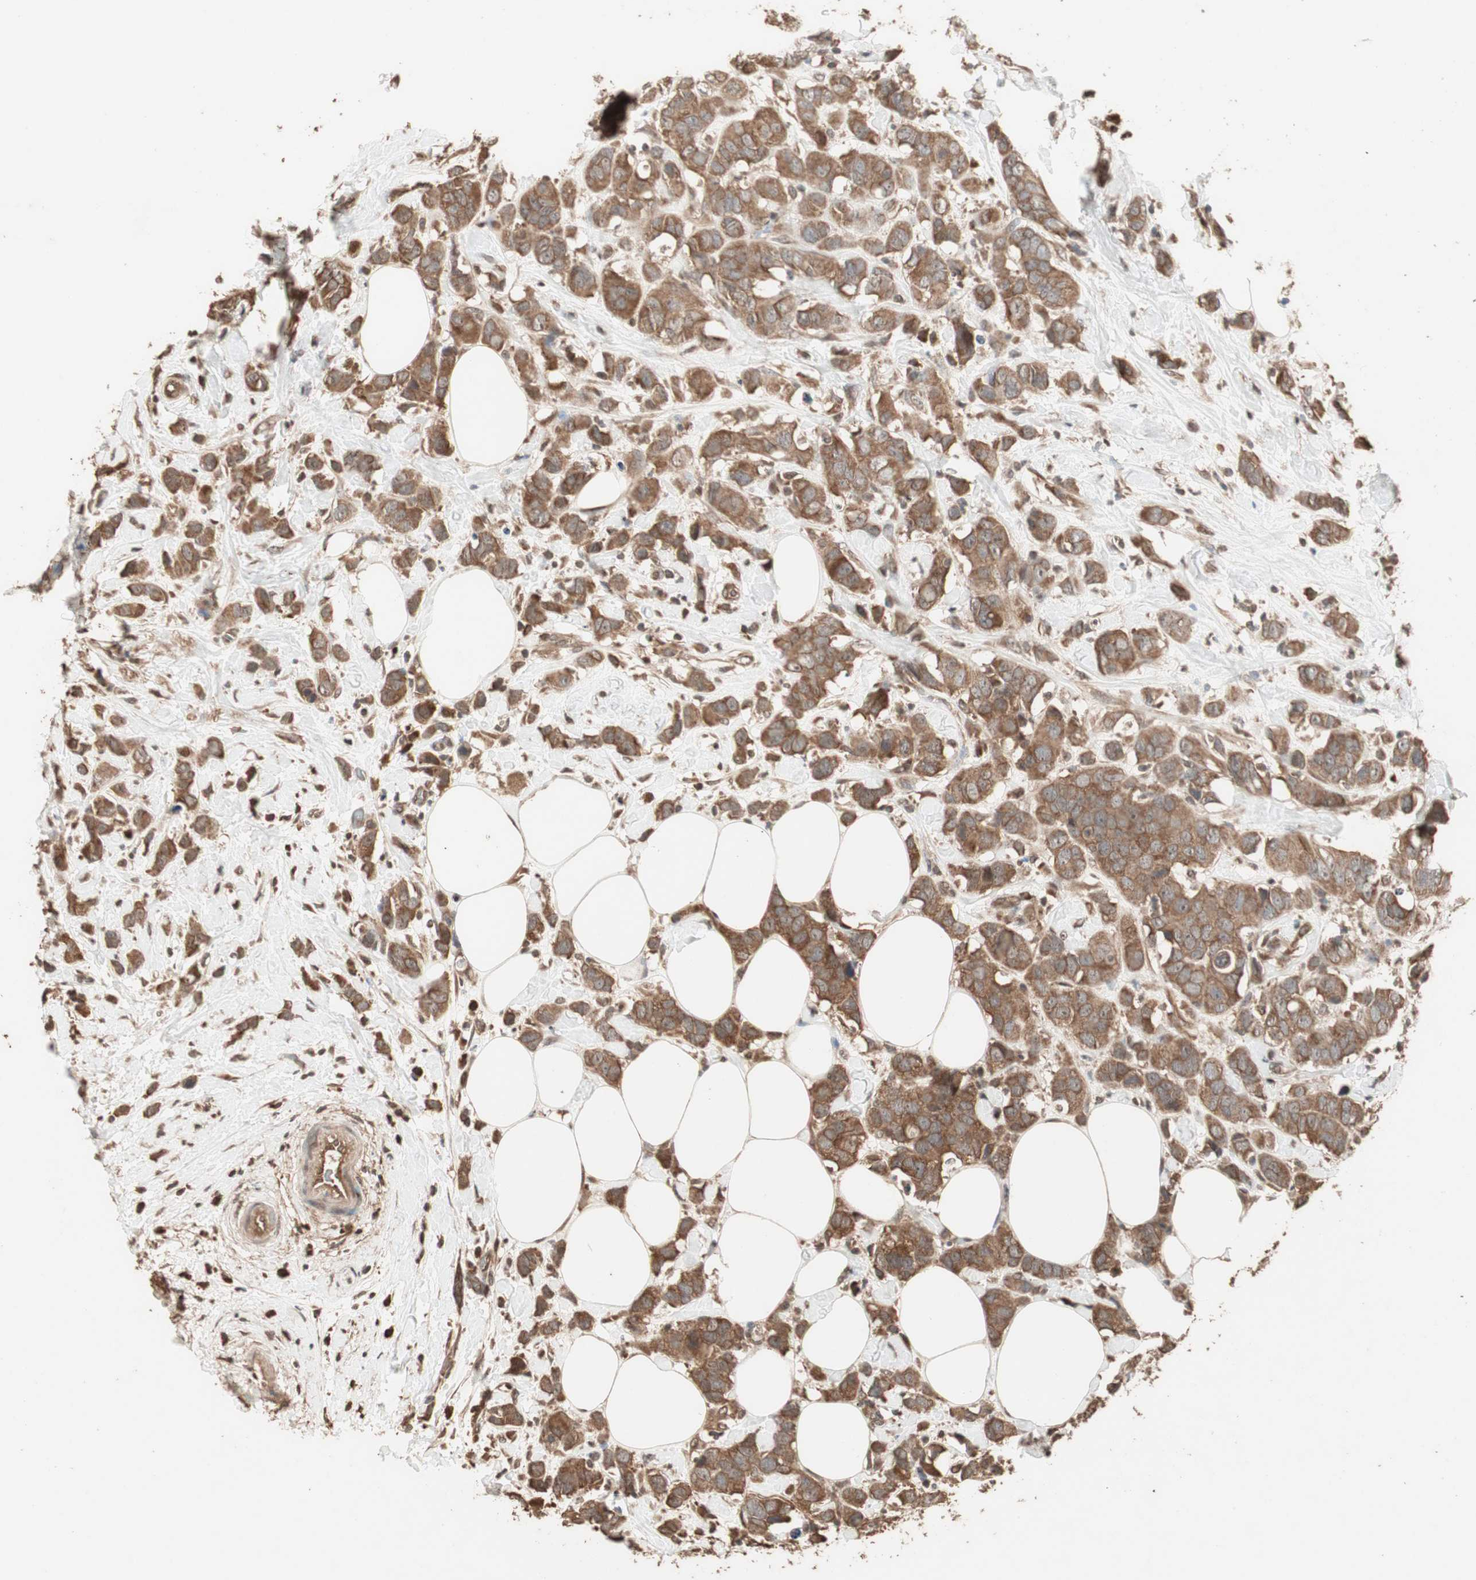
{"staining": {"intensity": "strong", "quantity": ">75%", "location": "cytoplasmic/membranous"}, "tissue": "breast cancer", "cell_type": "Tumor cells", "image_type": "cancer", "snomed": [{"axis": "morphology", "description": "Normal tissue, NOS"}, {"axis": "morphology", "description": "Duct carcinoma"}, {"axis": "topography", "description": "Breast"}], "caption": "Approximately >75% of tumor cells in human breast cancer (invasive ductal carcinoma) display strong cytoplasmic/membranous protein staining as visualized by brown immunohistochemical staining.", "gene": "USP20", "patient": {"sex": "female", "age": 50}}